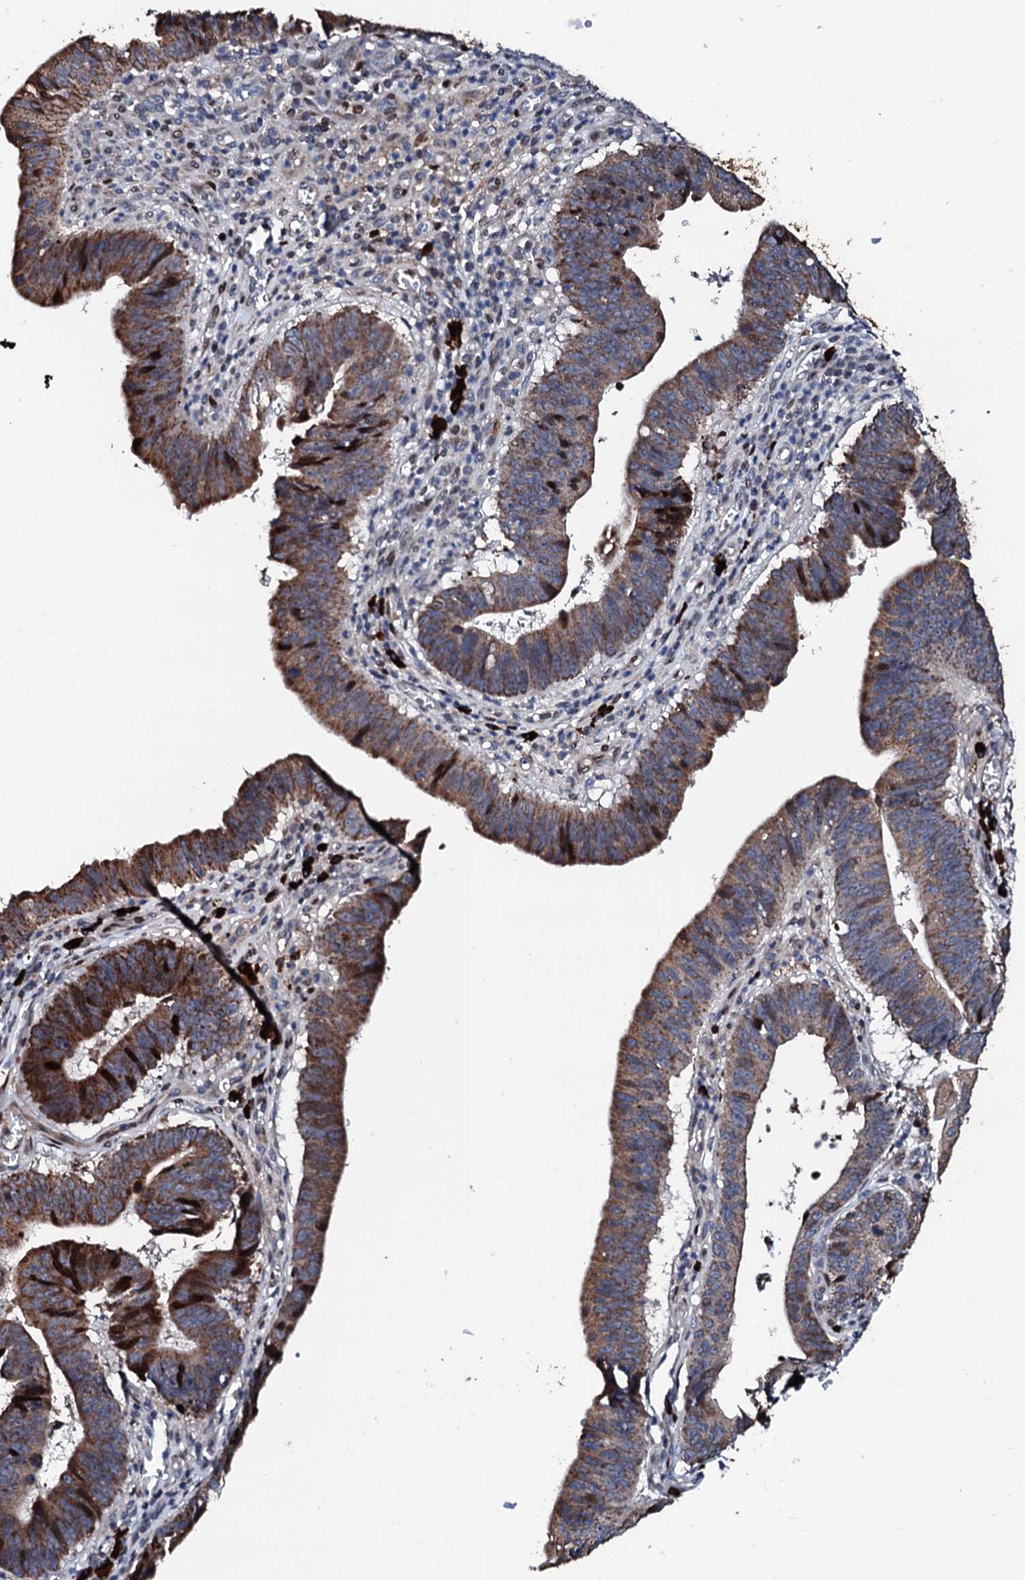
{"staining": {"intensity": "moderate", "quantity": ">75%", "location": "cytoplasmic/membranous"}, "tissue": "stomach cancer", "cell_type": "Tumor cells", "image_type": "cancer", "snomed": [{"axis": "morphology", "description": "Adenocarcinoma, NOS"}, {"axis": "topography", "description": "Stomach"}], "caption": "Immunohistochemistry (IHC) (DAB) staining of stomach cancer (adenocarcinoma) exhibits moderate cytoplasmic/membranous protein positivity in about >75% of tumor cells. The staining was performed using DAB (3,3'-diaminobenzidine), with brown indicating positive protein expression. Nuclei are stained blue with hematoxylin.", "gene": "KIF18A", "patient": {"sex": "male", "age": 59}}